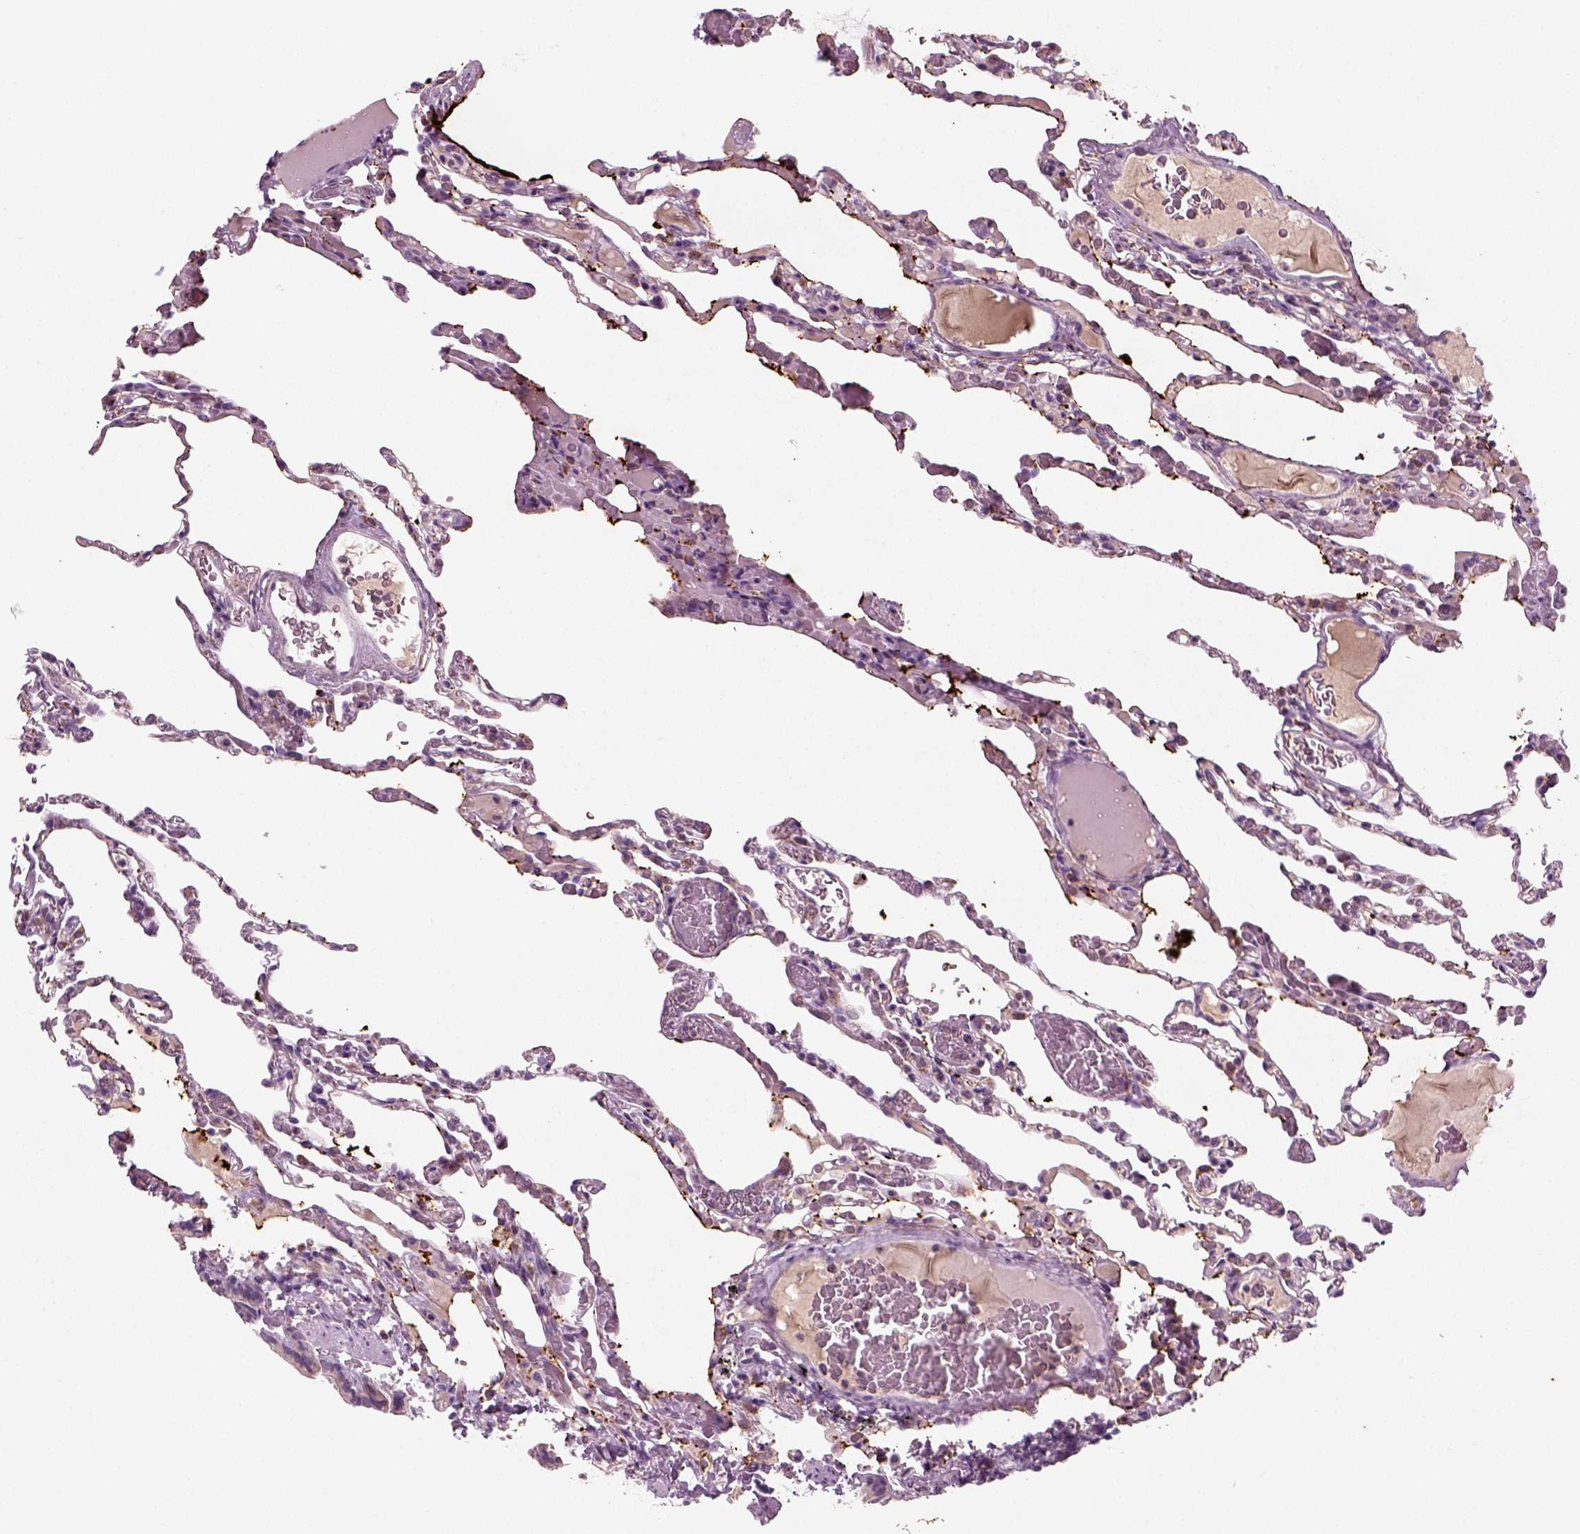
{"staining": {"intensity": "negative", "quantity": "none", "location": "none"}, "tissue": "lung", "cell_type": "Alveolar cells", "image_type": "normal", "snomed": [{"axis": "morphology", "description": "Normal tissue, NOS"}, {"axis": "topography", "description": "Lung"}], "caption": "A high-resolution micrograph shows IHC staining of normal lung, which shows no significant expression in alveolar cells. The staining was performed using DAB (3,3'-diaminobenzidine) to visualize the protein expression in brown, while the nuclei were stained in blue with hematoxylin (Magnification: 20x).", "gene": "RND2", "patient": {"sex": "female", "age": 43}}